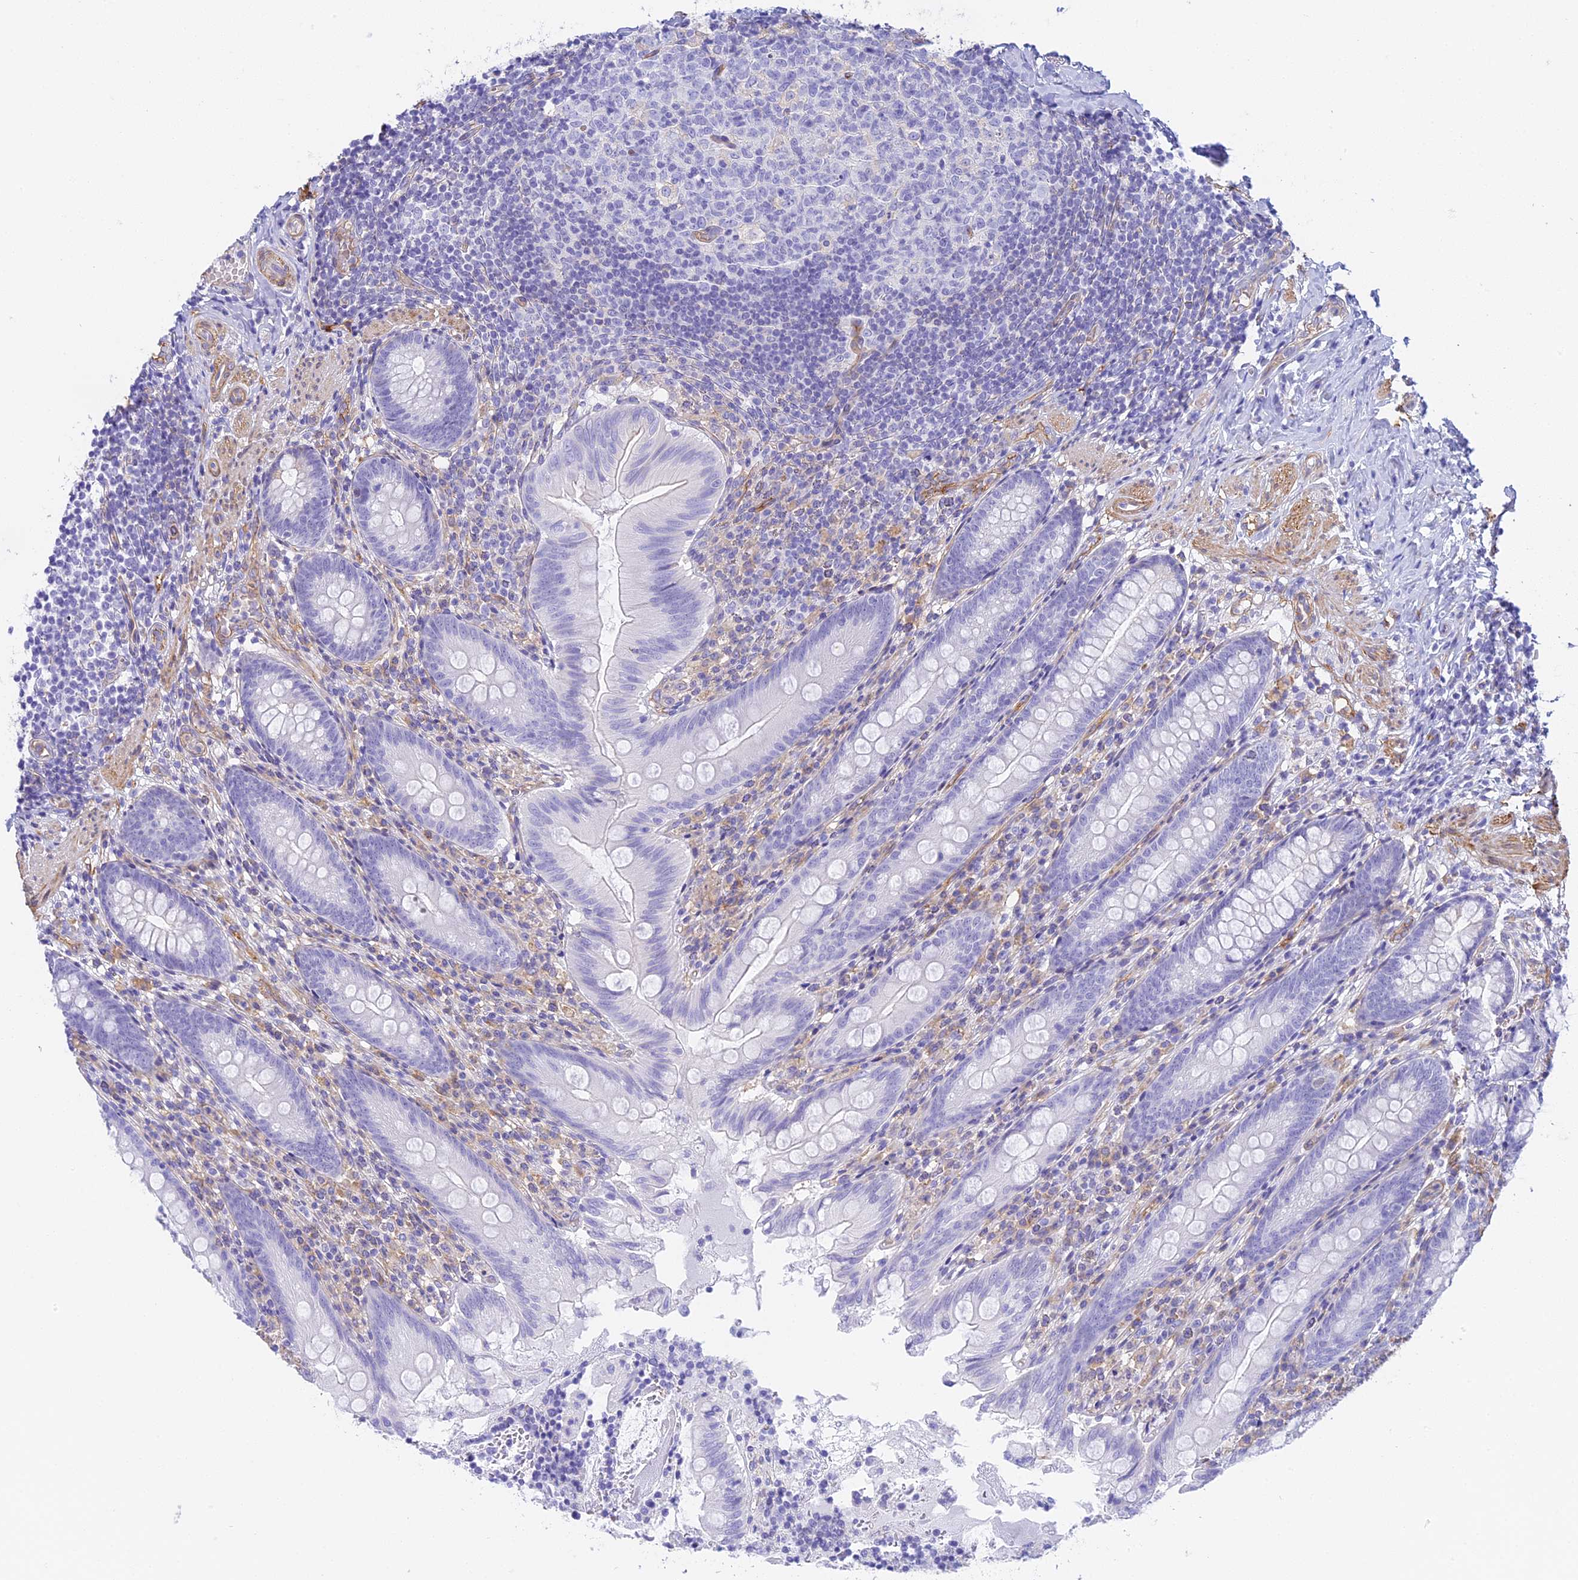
{"staining": {"intensity": "negative", "quantity": "none", "location": "none"}, "tissue": "appendix", "cell_type": "Glandular cells", "image_type": "normal", "snomed": [{"axis": "morphology", "description": "Normal tissue, NOS"}, {"axis": "topography", "description": "Appendix"}], "caption": "Immunohistochemistry (IHC) photomicrograph of normal appendix stained for a protein (brown), which displays no expression in glandular cells.", "gene": "HOMER3", "patient": {"sex": "male", "age": 55}}